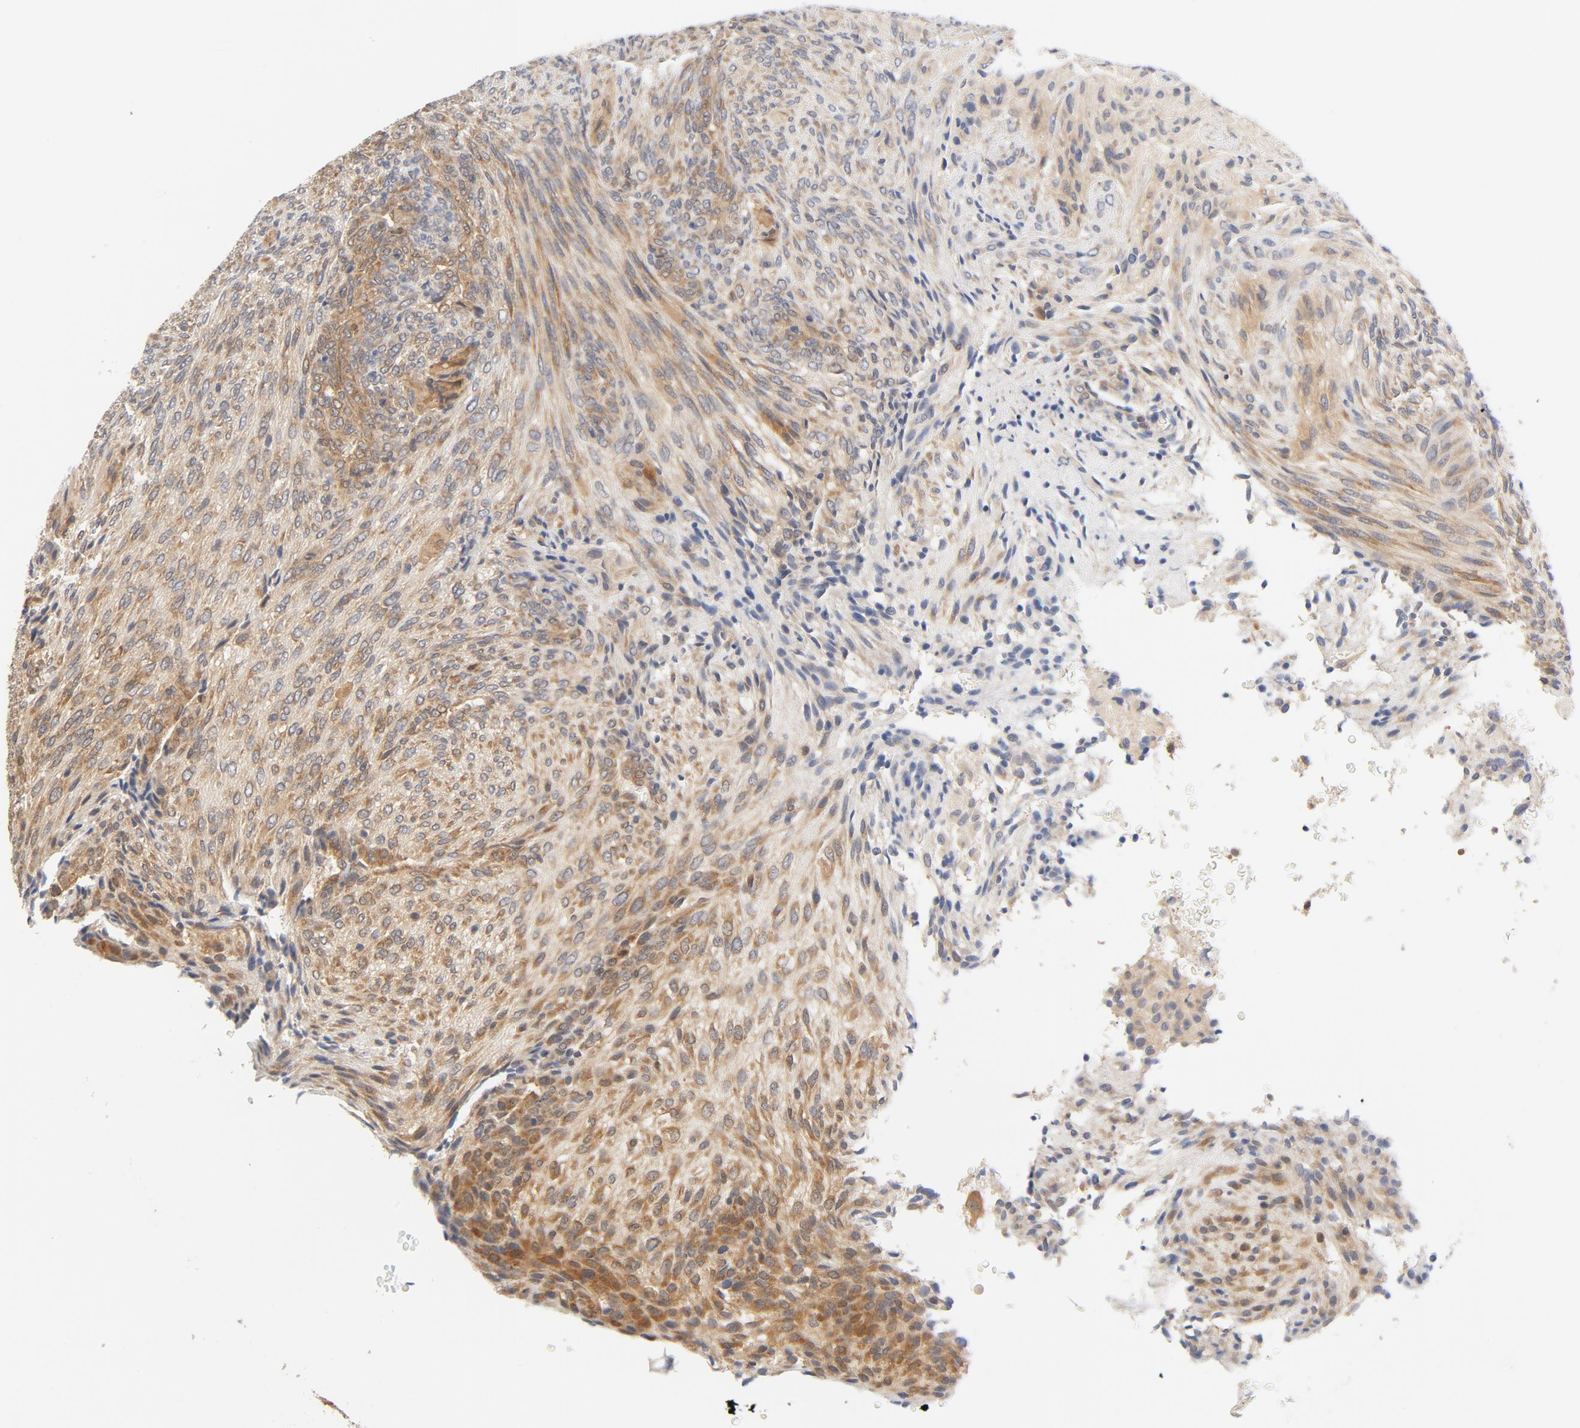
{"staining": {"intensity": "moderate", "quantity": ">75%", "location": "cytoplasmic/membranous"}, "tissue": "glioma", "cell_type": "Tumor cells", "image_type": "cancer", "snomed": [{"axis": "morphology", "description": "Glioma, malignant, High grade"}, {"axis": "topography", "description": "Cerebral cortex"}], "caption": "Immunohistochemical staining of human glioma displays moderate cytoplasmic/membranous protein positivity in about >75% of tumor cells. Immunohistochemistry (ihc) stains the protein in brown and the nuclei are stained blue.", "gene": "EIF4E", "patient": {"sex": "female", "age": 55}}